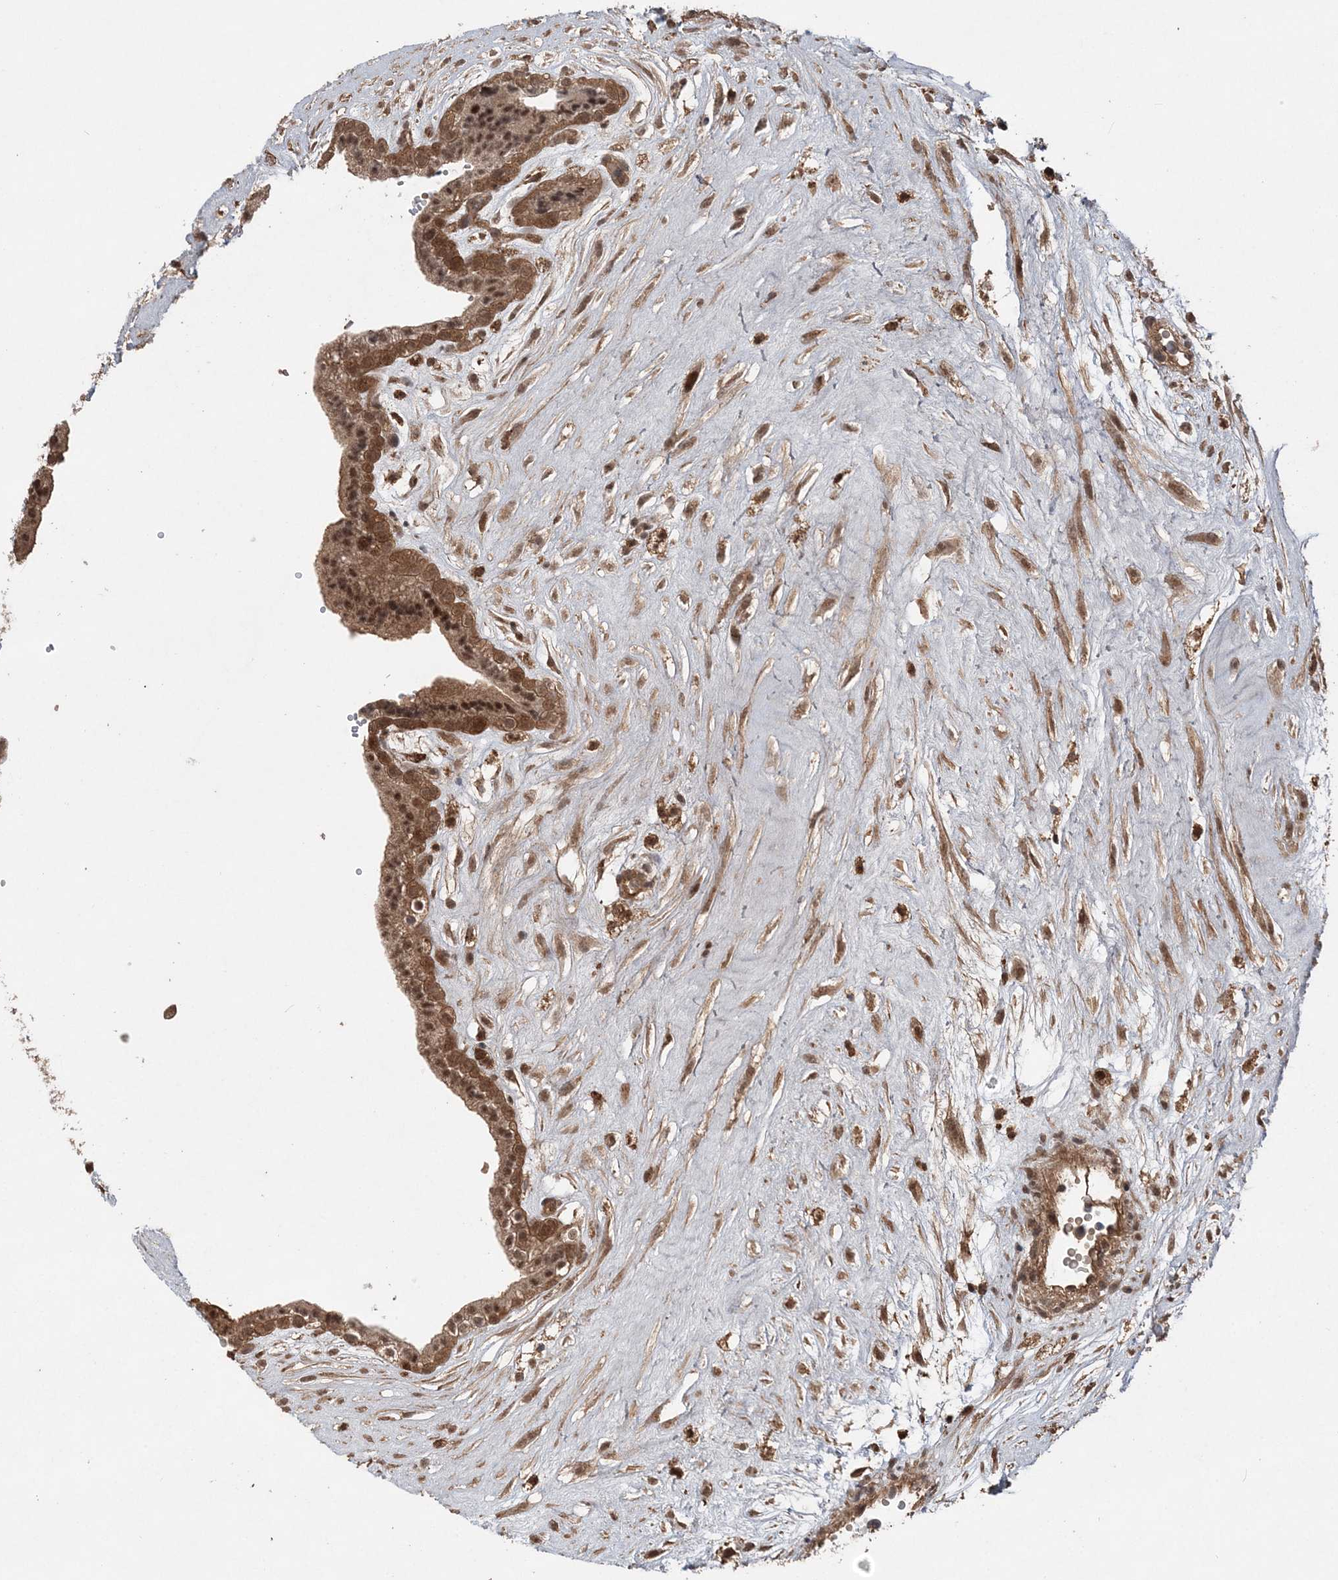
{"staining": {"intensity": "moderate", "quantity": ">75%", "location": "cytoplasmic/membranous,nuclear"}, "tissue": "placenta", "cell_type": "Decidual cells", "image_type": "normal", "snomed": [{"axis": "morphology", "description": "Normal tissue, NOS"}, {"axis": "topography", "description": "Placenta"}], "caption": "Immunohistochemical staining of unremarkable placenta reveals medium levels of moderate cytoplasmic/membranous,nuclear expression in approximately >75% of decidual cells.", "gene": "LACC1", "patient": {"sex": "female", "age": 18}}